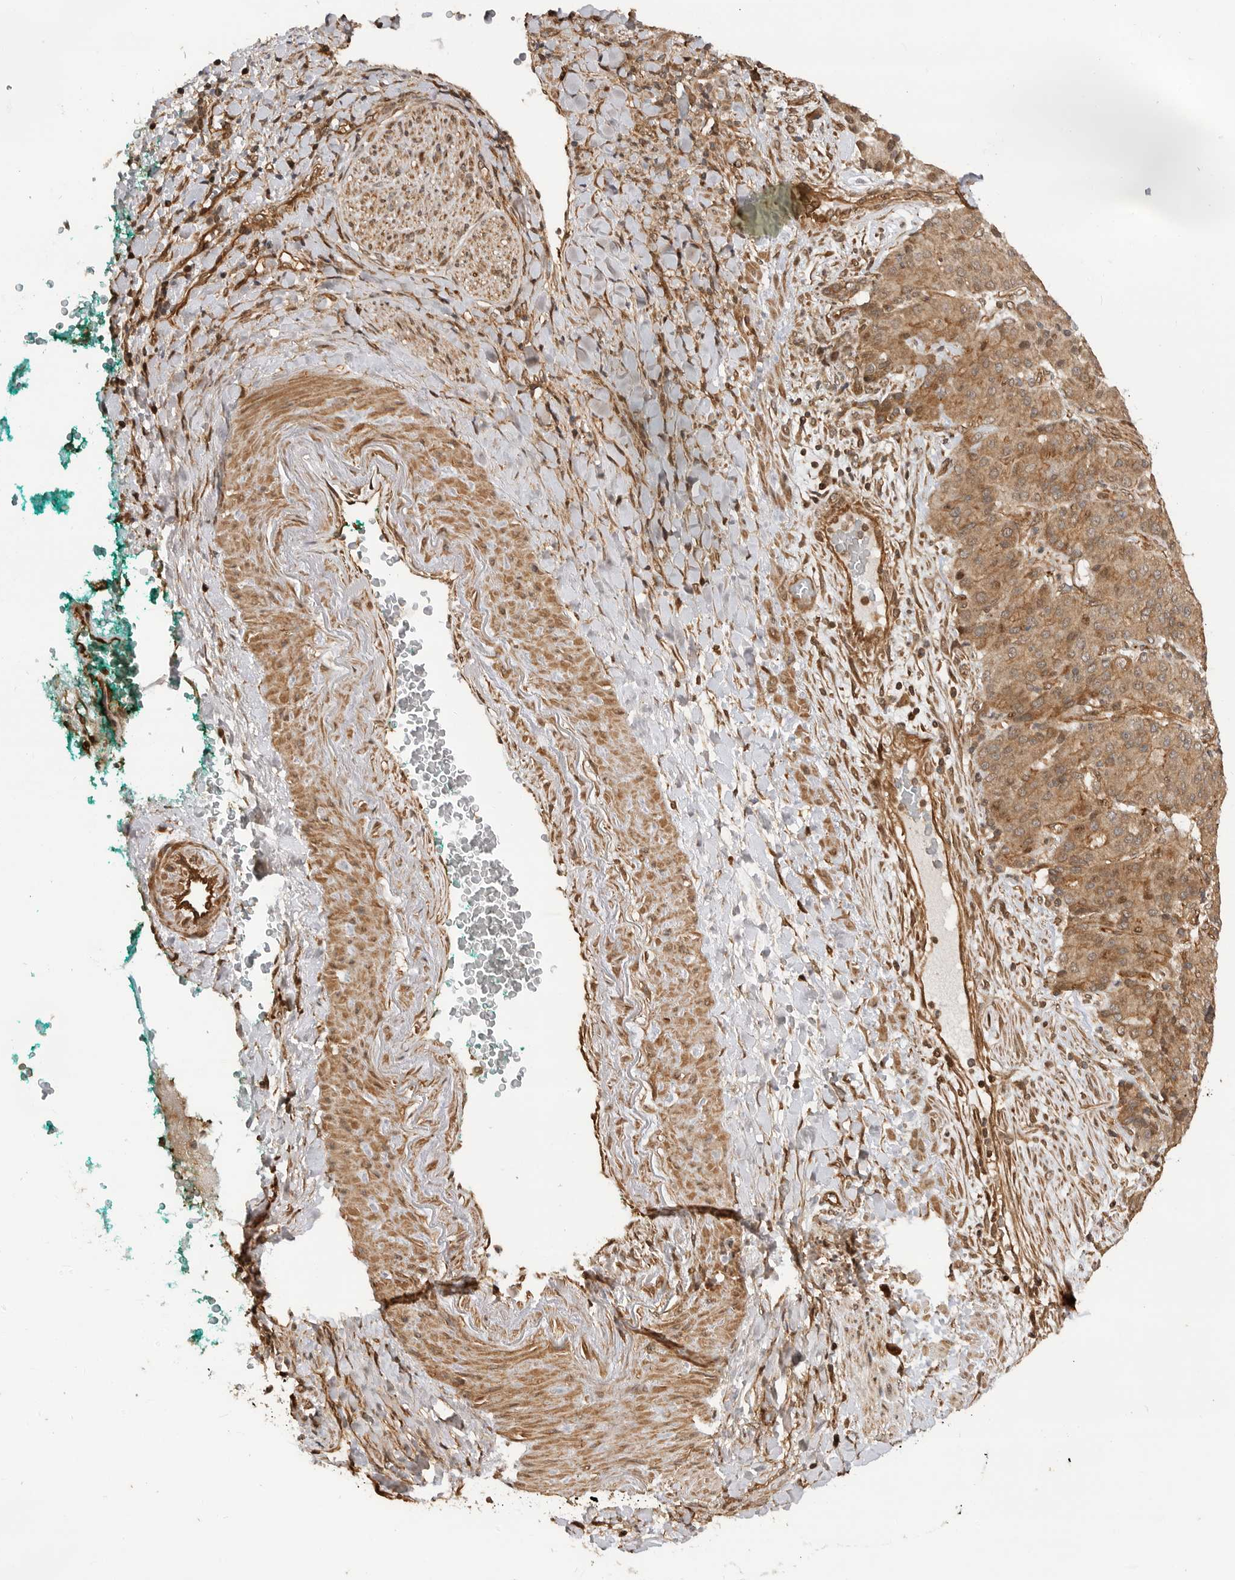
{"staining": {"intensity": "moderate", "quantity": ">75%", "location": "cytoplasmic/membranous"}, "tissue": "liver cancer", "cell_type": "Tumor cells", "image_type": "cancer", "snomed": [{"axis": "morphology", "description": "Carcinoma, Hepatocellular, NOS"}, {"axis": "topography", "description": "Liver"}], "caption": "Immunohistochemistry staining of liver cancer (hepatocellular carcinoma), which displays medium levels of moderate cytoplasmic/membranous positivity in about >75% of tumor cells indicating moderate cytoplasmic/membranous protein positivity. The staining was performed using DAB (3,3'-diaminobenzidine) (brown) for protein detection and nuclei were counterstained in hematoxylin (blue).", "gene": "ADPRS", "patient": {"sex": "male", "age": 65}}